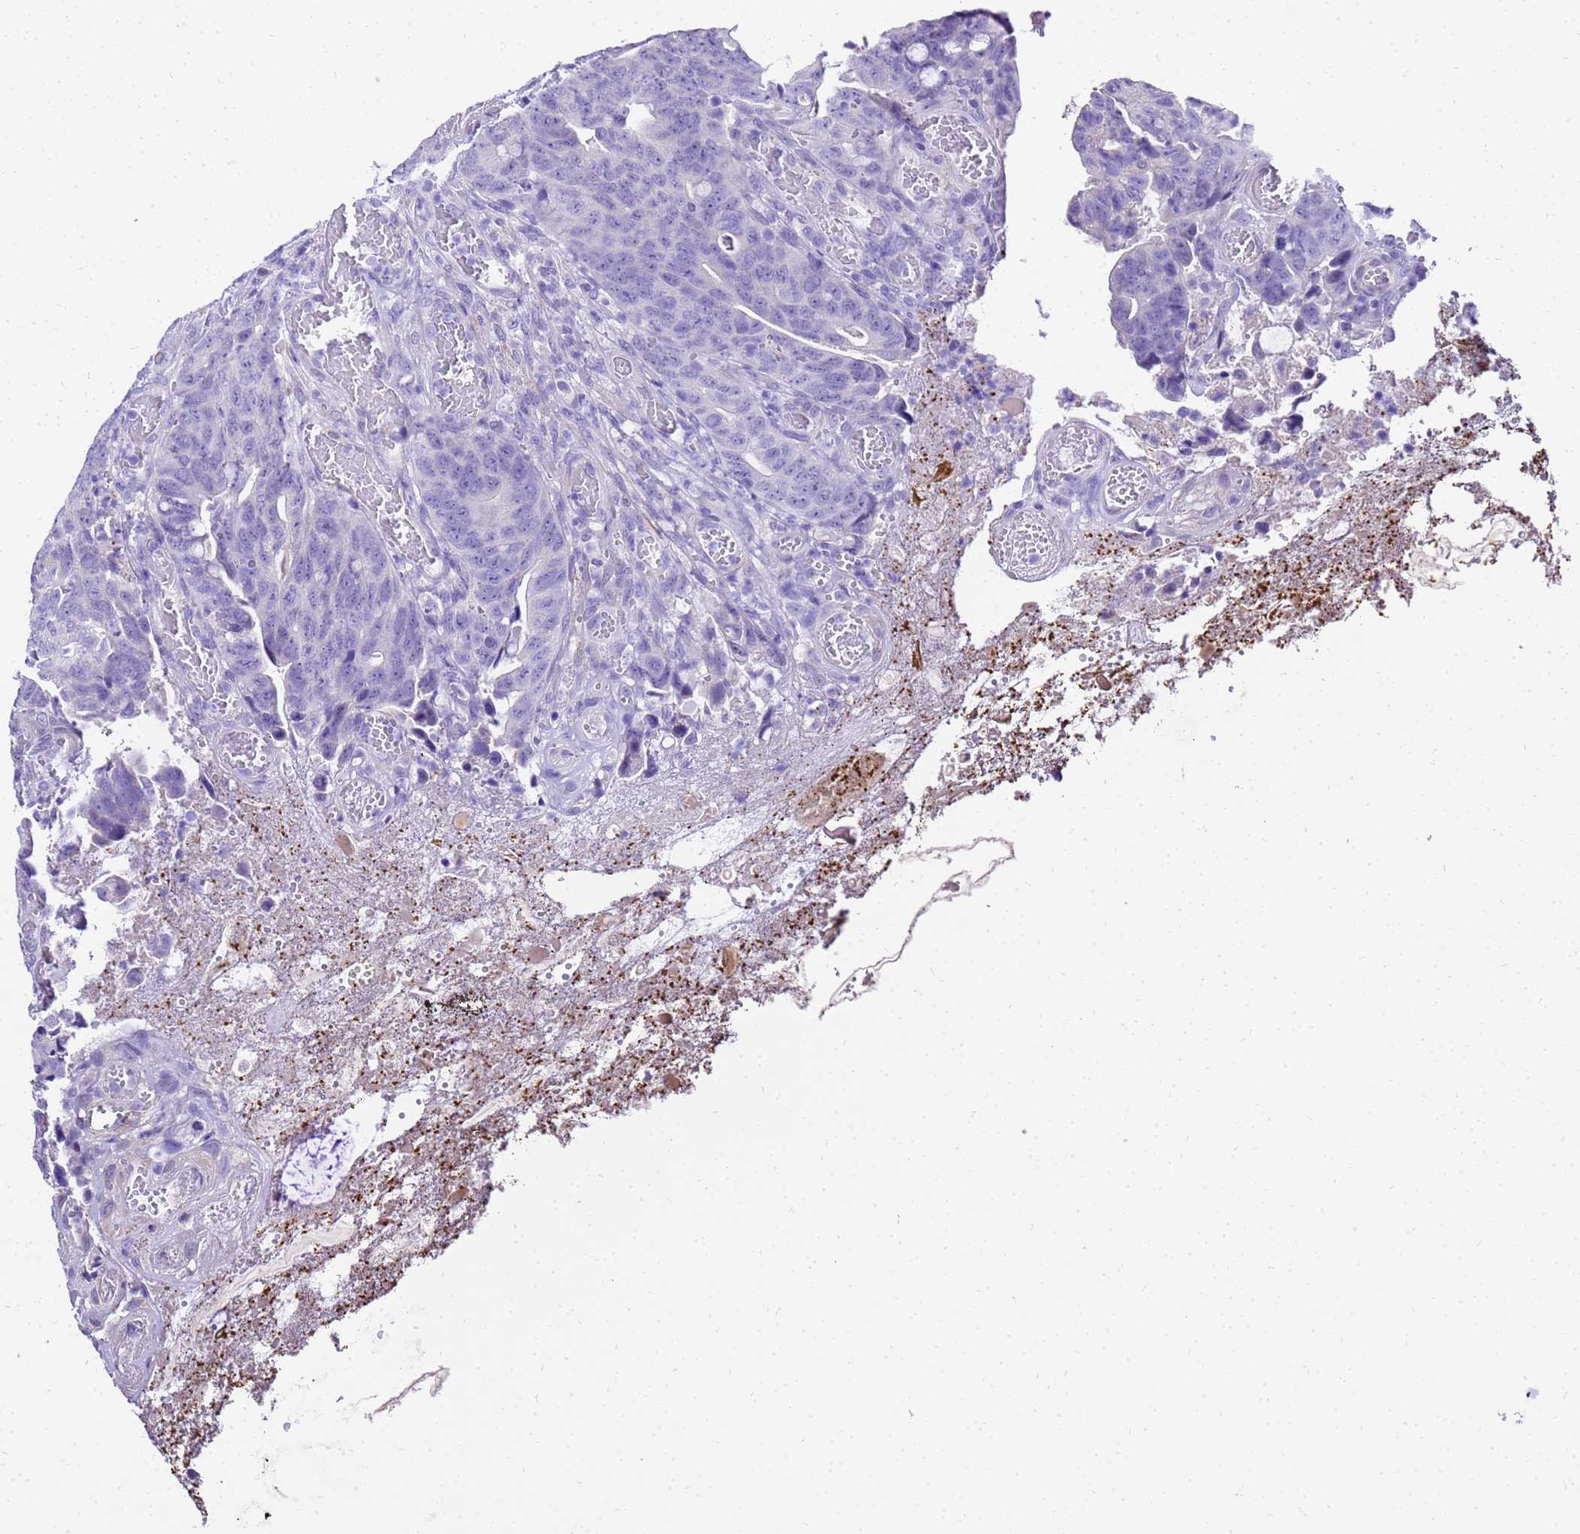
{"staining": {"intensity": "negative", "quantity": "none", "location": "none"}, "tissue": "colorectal cancer", "cell_type": "Tumor cells", "image_type": "cancer", "snomed": [{"axis": "morphology", "description": "Adenocarcinoma, NOS"}, {"axis": "topography", "description": "Colon"}], "caption": "A histopathology image of human colorectal cancer is negative for staining in tumor cells.", "gene": "HSPB6", "patient": {"sex": "female", "age": 82}}